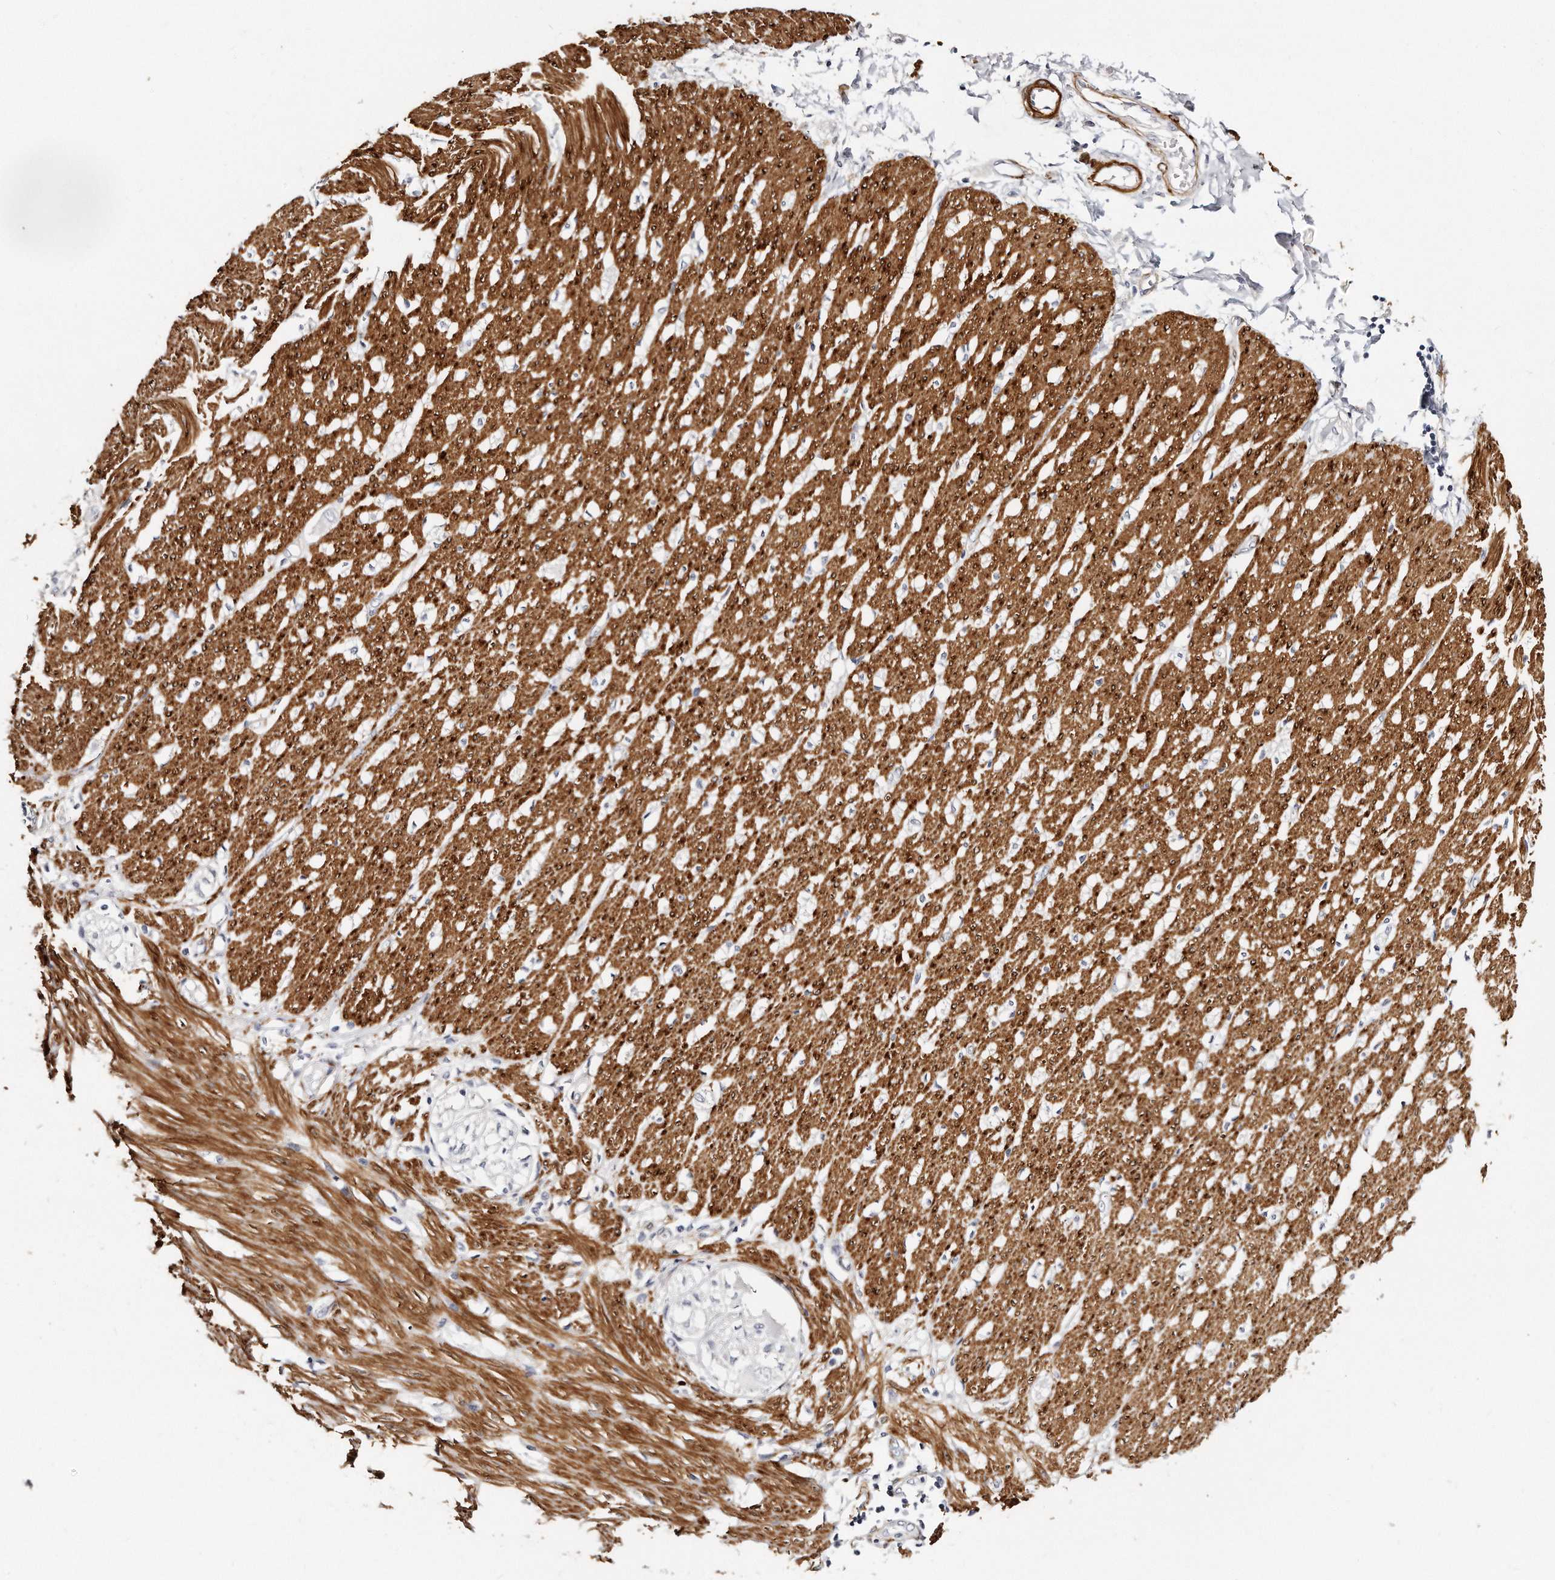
{"staining": {"intensity": "moderate", "quantity": ">75%", "location": "cytoplasmic/membranous"}, "tissue": "smooth muscle", "cell_type": "Smooth muscle cells", "image_type": "normal", "snomed": [{"axis": "morphology", "description": "Normal tissue, NOS"}, {"axis": "morphology", "description": "Adenocarcinoma, NOS"}, {"axis": "topography", "description": "Colon"}, {"axis": "topography", "description": "Peripheral nerve tissue"}], "caption": "The histopathology image exhibits a brown stain indicating the presence of a protein in the cytoplasmic/membranous of smooth muscle cells in smooth muscle. (brown staining indicates protein expression, while blue staining denotes nuclei).", "gene": "LMOD1", "patient": {"sex": "male", "age": 14}}